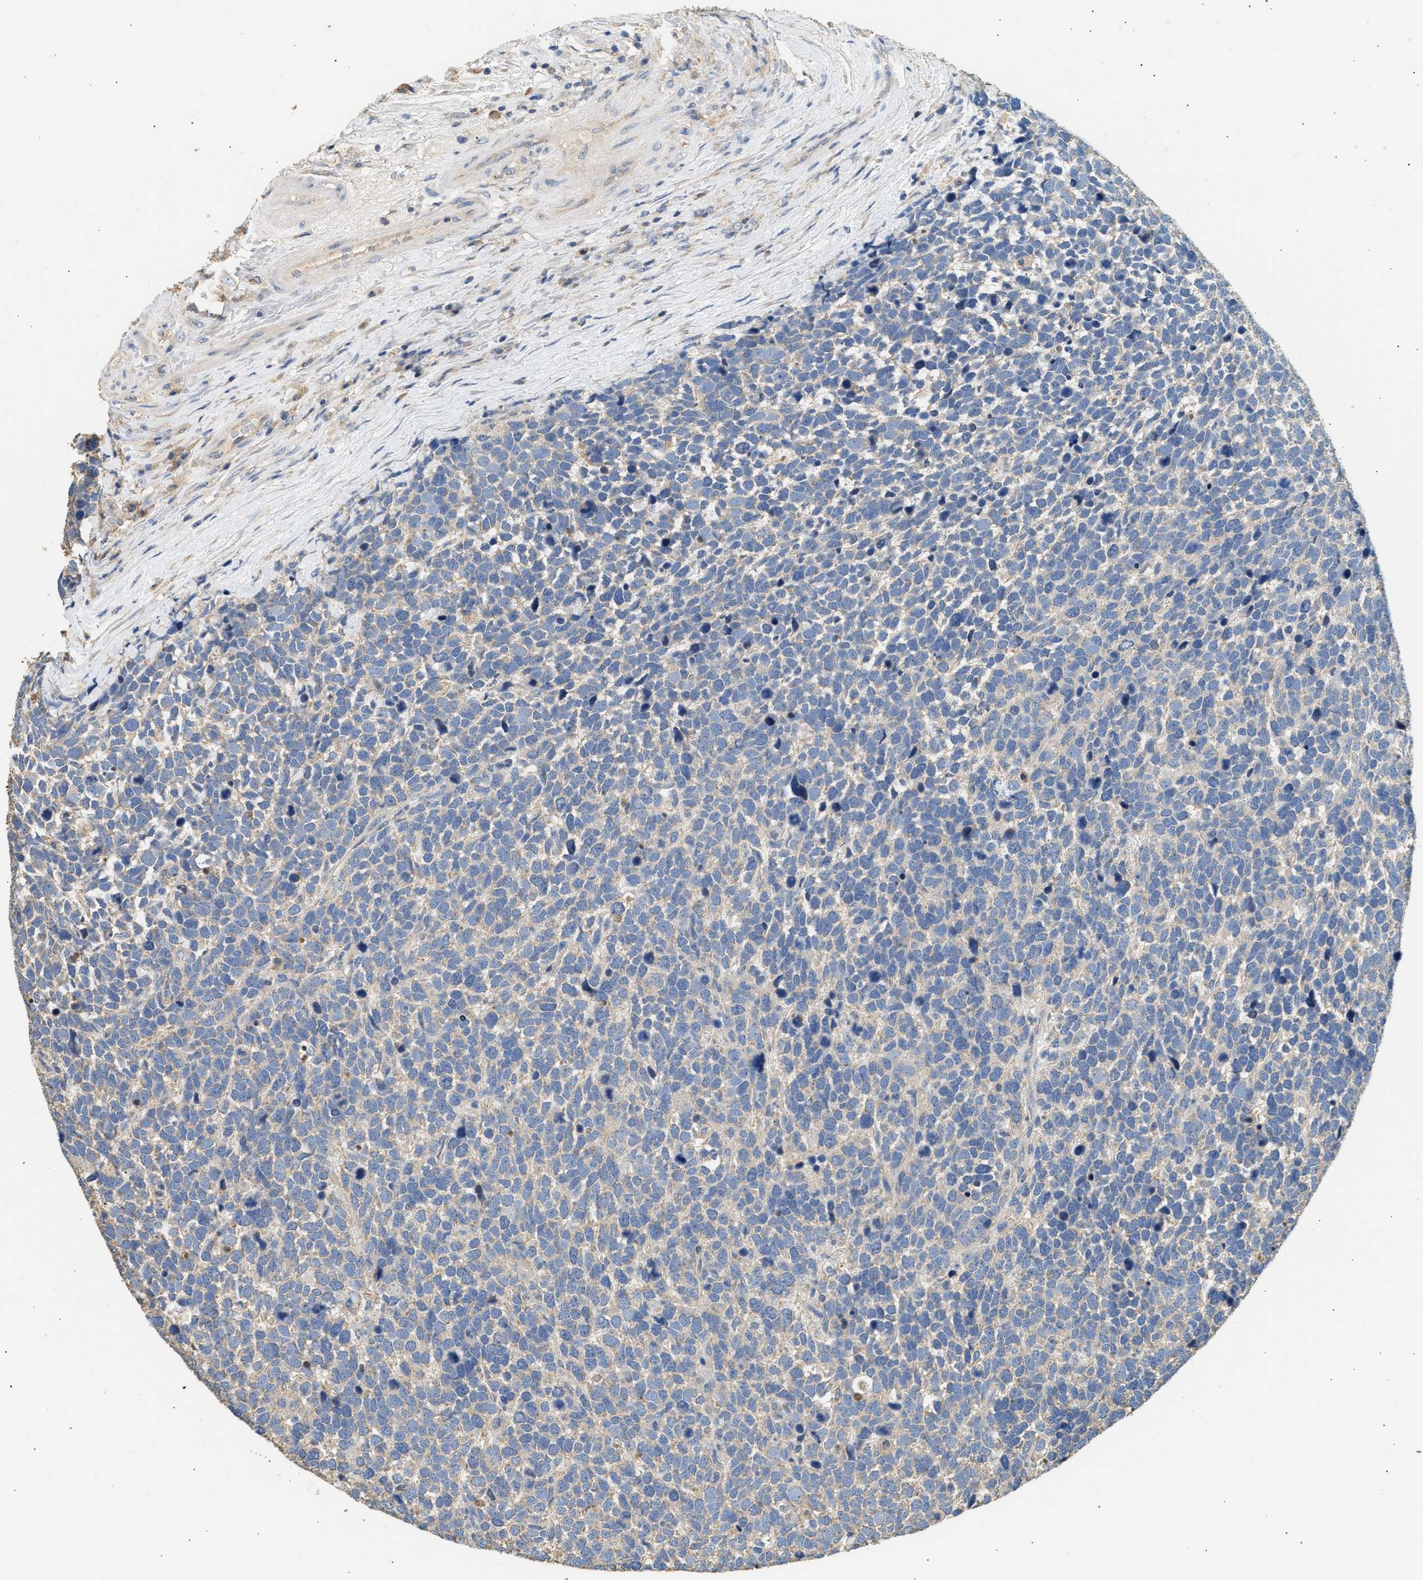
{"staining": {"intensity": "negative", "quantity": "none", "location": "none"}, "tissue": "urothelial cancer", "cell_type": "Tumor cells", "image_type": "cancer", "snomed": [{"axis": "morphology", "description": "Urothelial carcinoma, High grade"}, {"axis": "topography", "description": "Urinary bladder"}], "caption": "Immunohistochemistry photomicrograph of neoplastic tissue: human urothelial carcinoma (high-grade) stained with DAB reveals no significant protein positivity in tumor cells.", "gene": "WDR31", "patient": {"sex": "female", "age": 82}}